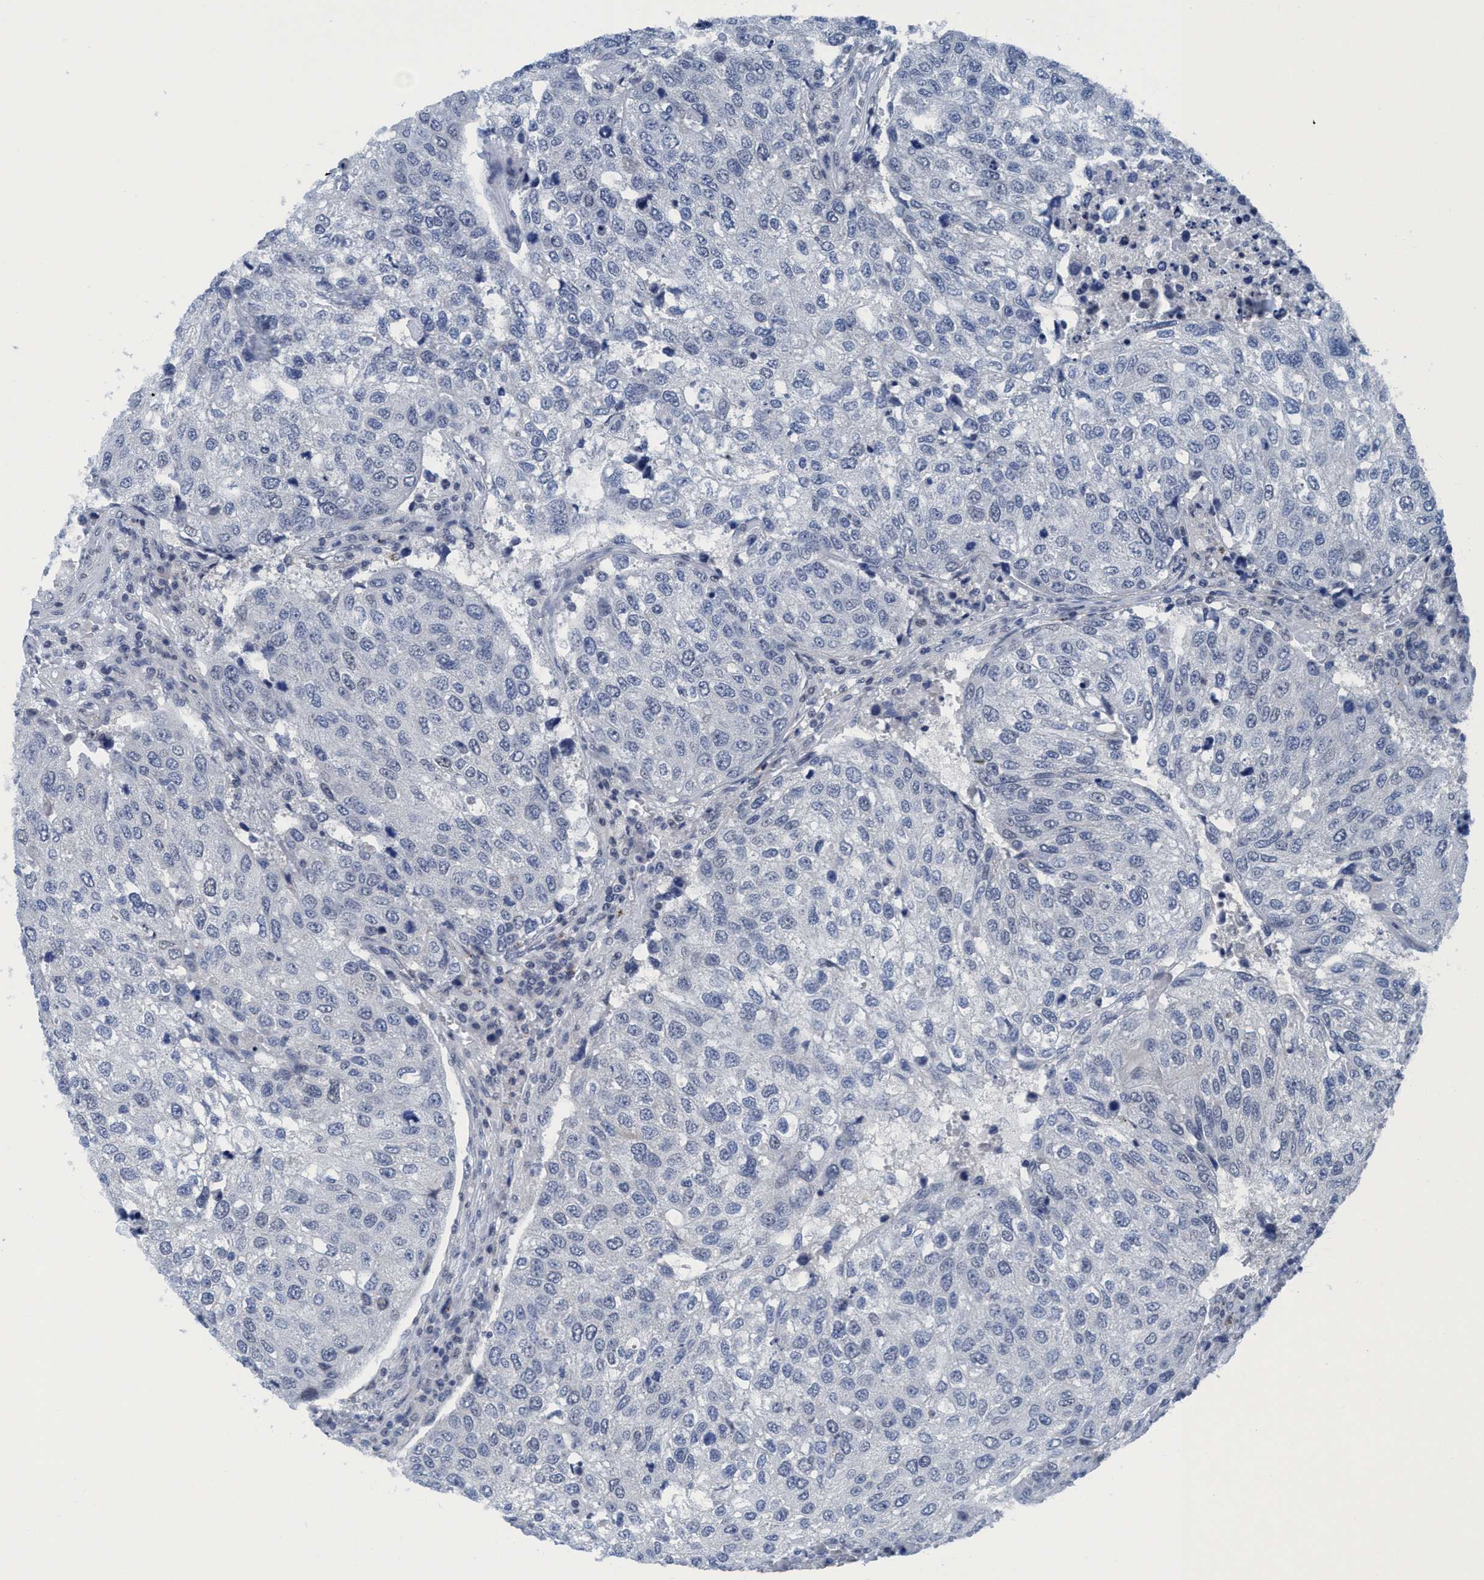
{"staining": {"intensity": "negative", "quantity": "none", "location": "none"}, "tissue": "urothelial cancer", "cell_type": "Tumor cells", "image_type": "cancer", "snomed": [{"axis": "morphology", "description": "Urothelial carcinoma, High grade"}, {"axis": "topography", "description": "Lymph node"}, {"axis": "topography", "description": "Urinary bladder"}], "caption": "Tumor cells show no significant protein expression in urothelial cancer.", "gene": "DNAI1", "patient": {"sex": "male", "age": 51}}